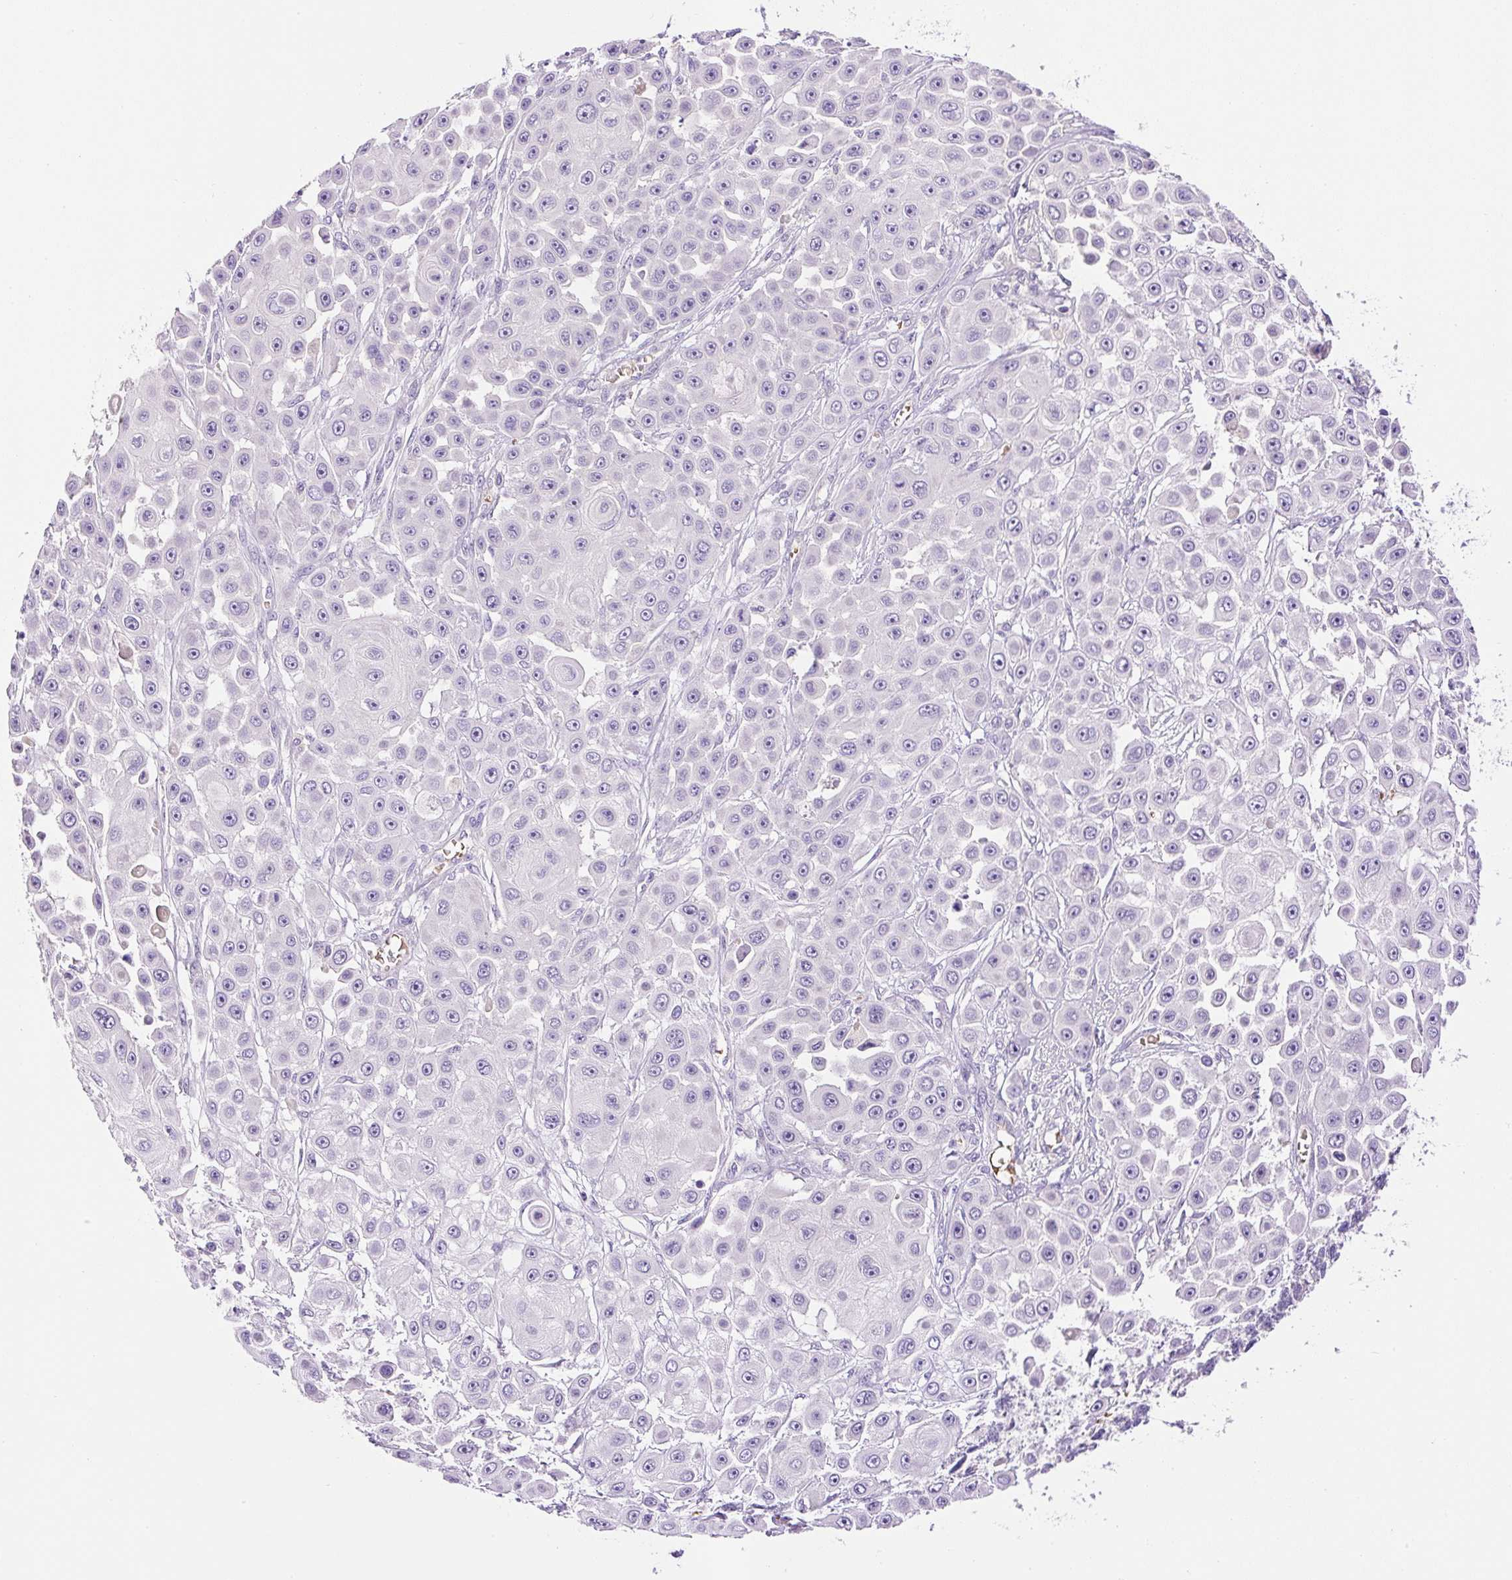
{"staining": {"intensity": "negative", "quantity": "none", "location": "none"}, "tissue": "skin cancer", "cell_type": "Tumor cells", "image_type": "cancer", "snomed": [{"axis": "morphology", "description": "Squamous cell carcinoma, NOS"}, {"axis": "topography", "description": "Skin"}], "caption": "Image shows no protein expression in tumor cells of skin cancer (squamous cell carcinoma) tissue. Brightfield microscopy of immunohistochemistry stained with DAB (brown) and hematoxylin (blue), captured at high magnification.", "gene": "LHFPL5", "patient": {"sex": "male", "age": 67}}